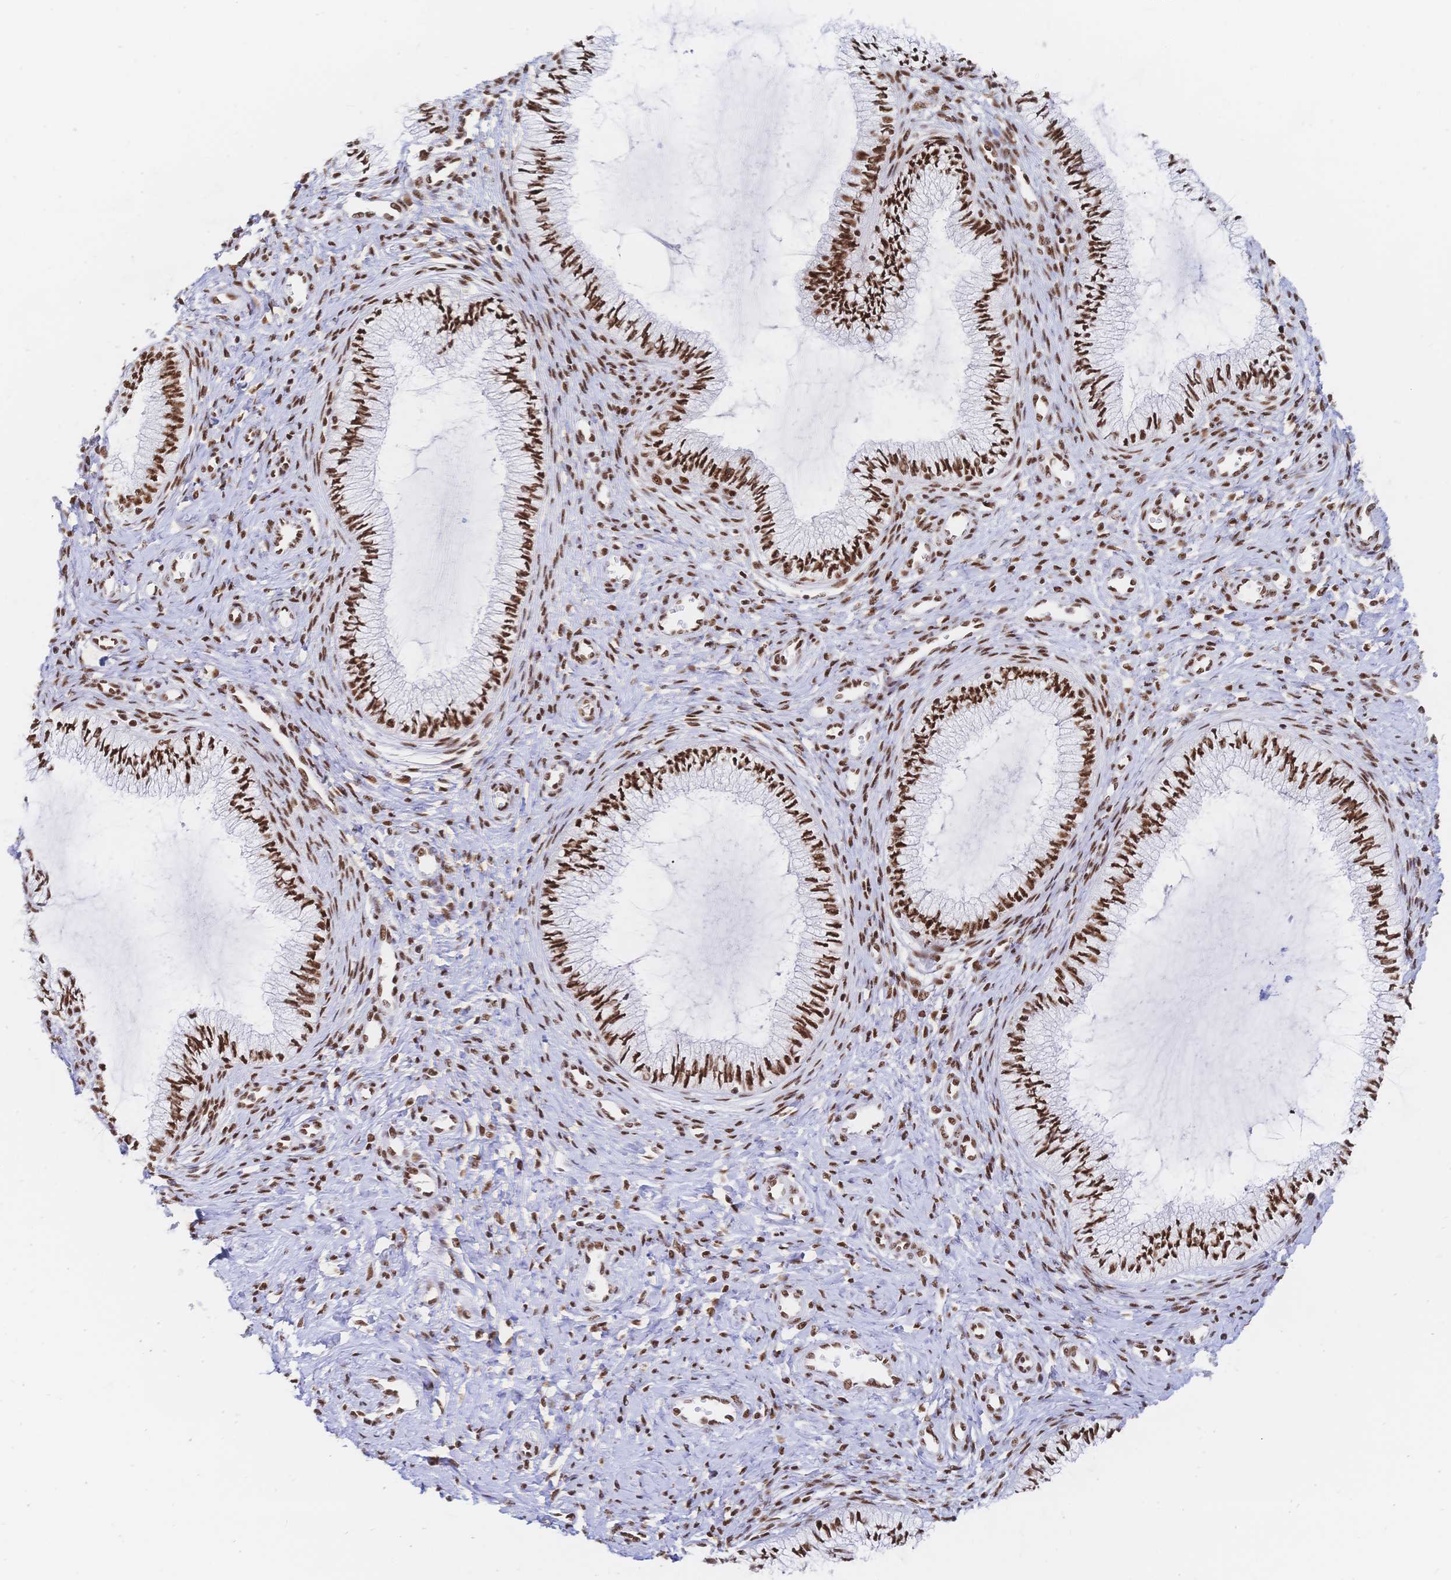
{"staining": {"intensity": "strong", "quantity": ">75%", "location": "nuclear"}, "tissue": "cervix", "cell_type": "Glandular cells", "image_type": "normal", "snomed": [{"axis": "morphology", "description": "Normal tissue, NOS"}, {"axis": "topography", "description": "Cervix"}], "caption": "Human cervix stained with a brown dye exhibits strong nuclear positive positivity in approximately >75% of glandular cells.", "gene": "SRSF1", "patient": {"sex": "female", "age": 24}}